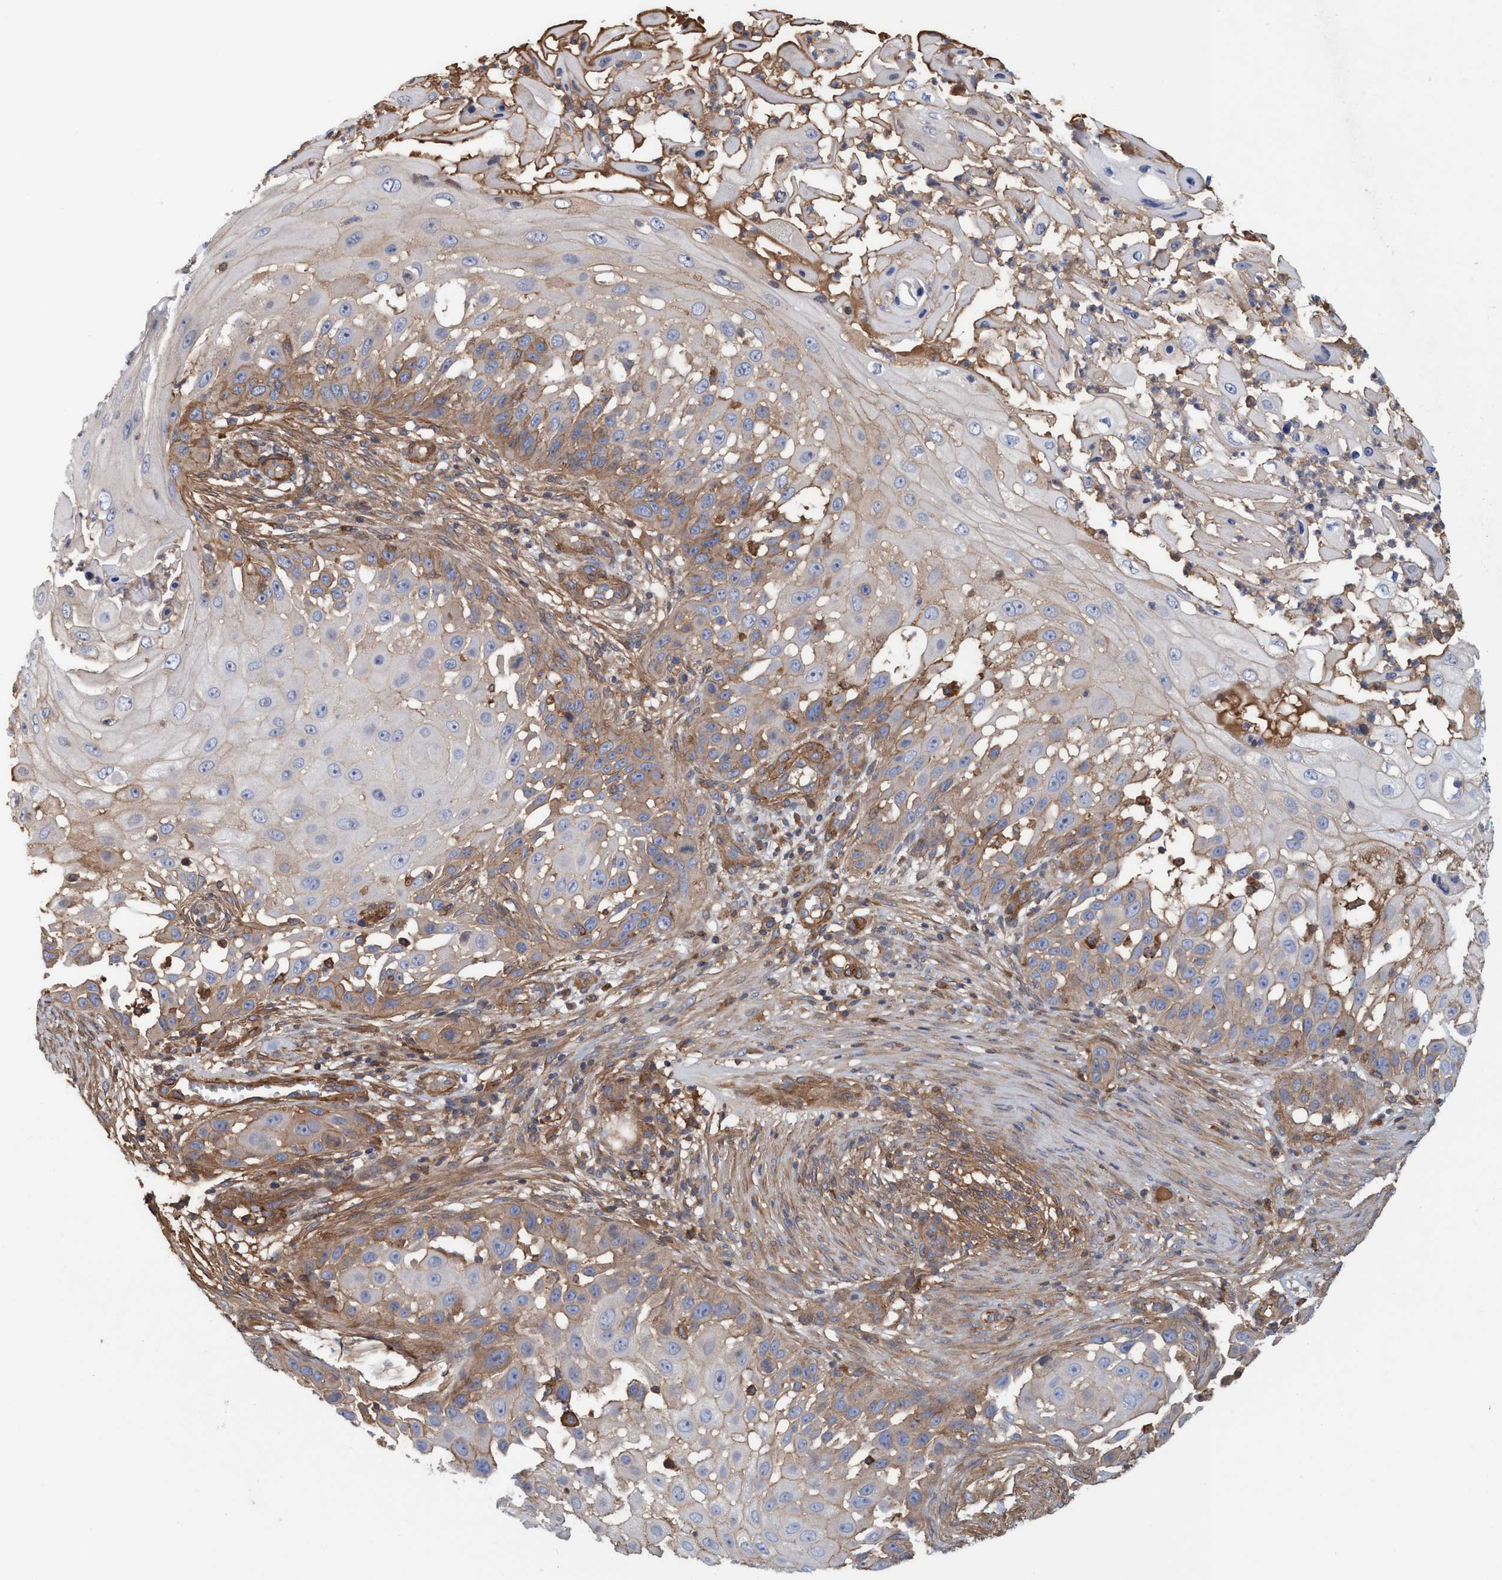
{"staining": {"intensity": "moderate", "quantity": "25%-75%", "location": "cytoplasmic/membranous"}, "tissue": "skin cancer", "cell_type": "Tumor cells", "image_type": "cancer", "snomed": [{"axis": "morphology", "description": "Squamous cell carcinoma, NOS"}, {"axis": "topography", "description": "Skin"}], "caption": "Squamous cell carcinoma (skin) was stained to show a protein in brown. There is medium levels of moderate cytoplasmic/membranous expression in approximately 25%-75% of tumor cells. (DAB (3,3'-diaminobenzidine) IHC, brown staining for protein, blue staining for nuclei).", "gene": "SPECC1", "patient": {"sex": "female", "age": 44}}